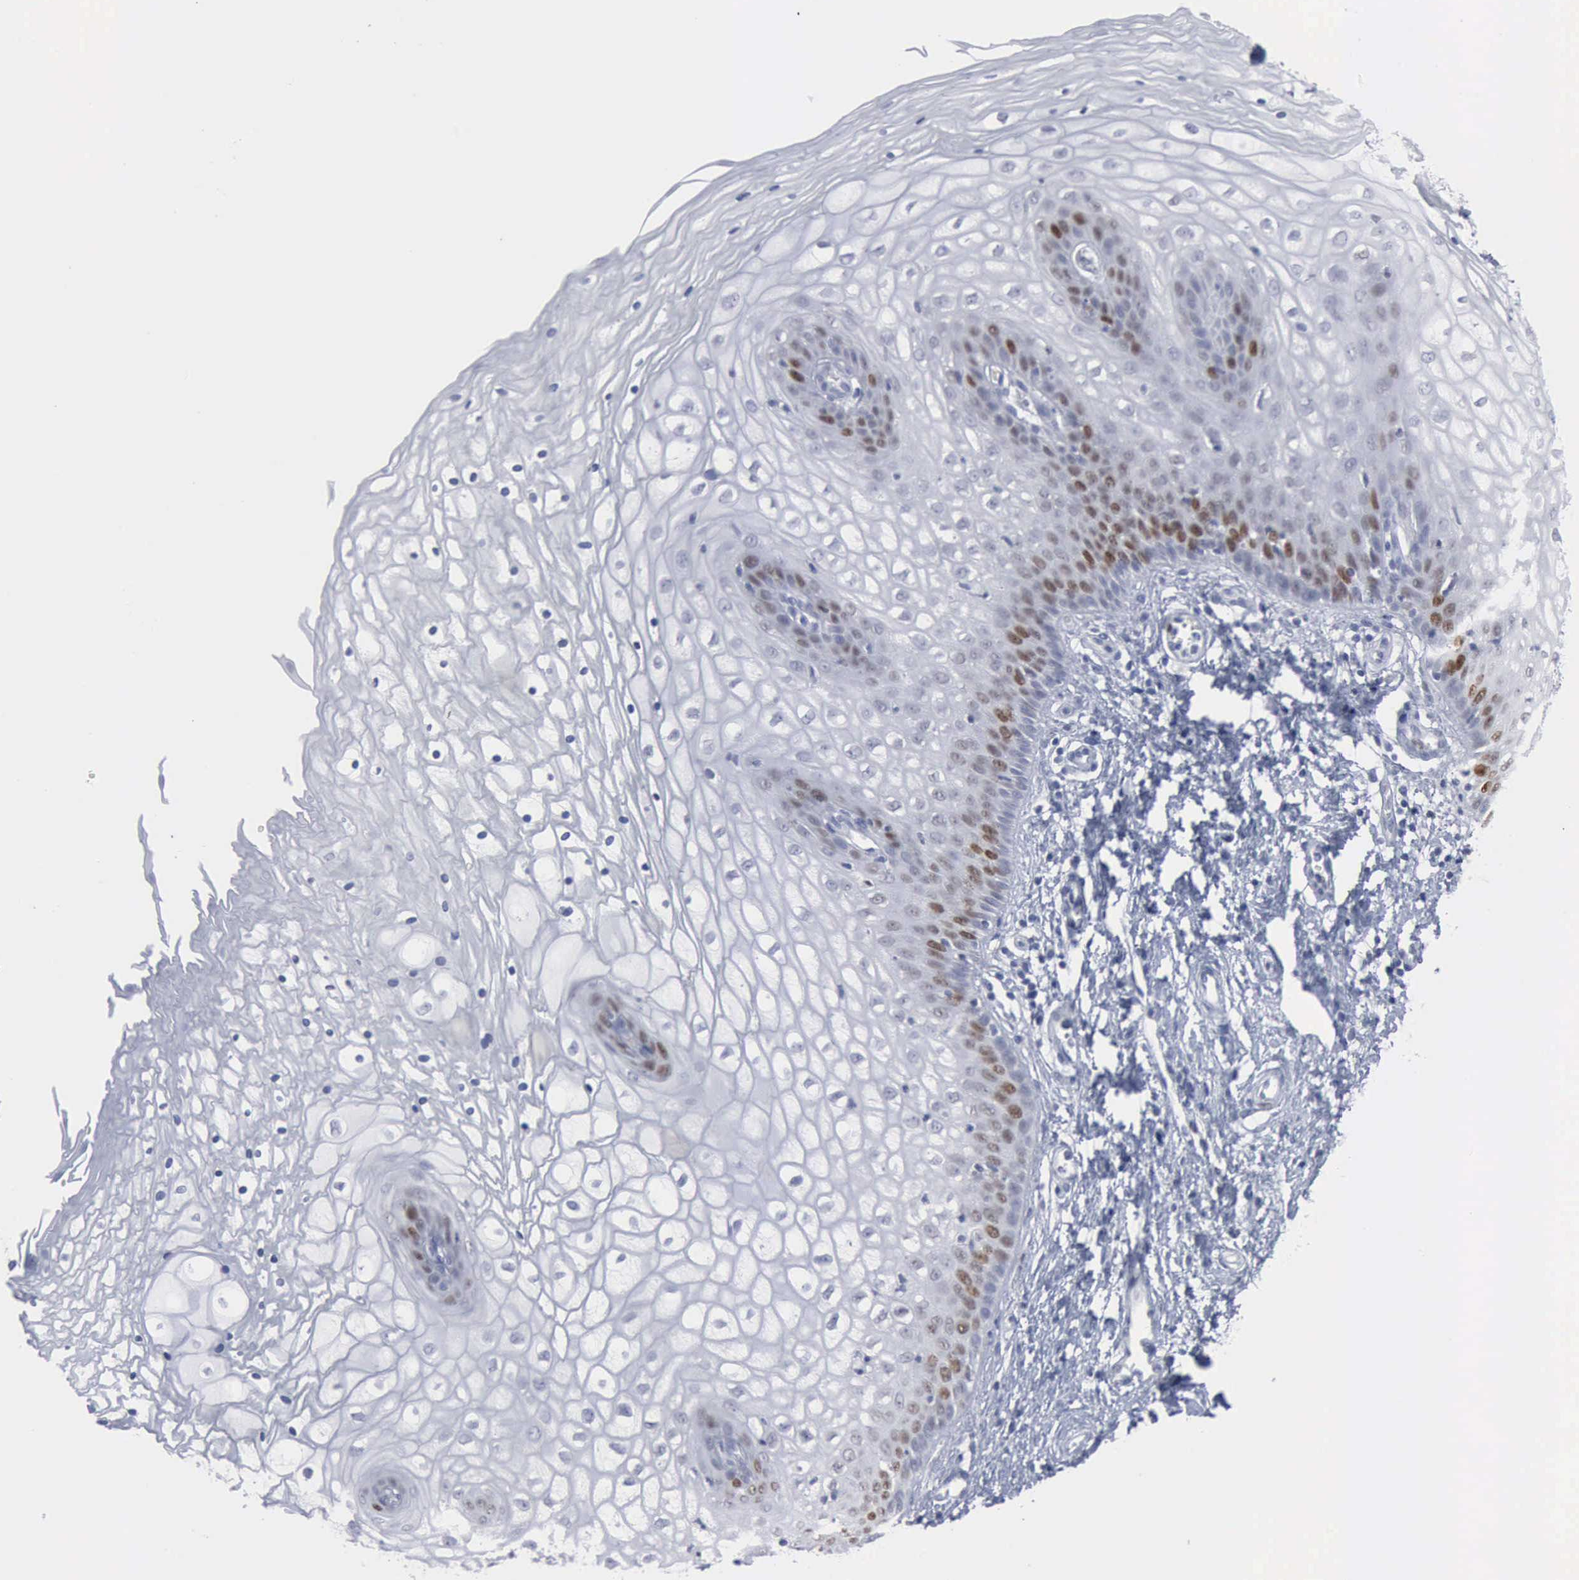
{"staining": {"intensity": "moderate", "quantity": "<25%", "location": "nuclear"}, "tissue": "vagina", "cell_type": "Squamous epithelial cells", "image_type": "normal", "snomed": [{"axis": "morphology", "description": "Normal tissue, NOS"}, {"axis": "topography", "description": "Vagina"}], "caption": "A brown stain labels moderate nuclear expression of a protein in squamous epithelial cells of normal human vagina.", "gene": "MCM5", "patient": {"sex": "female", "age": 34}}